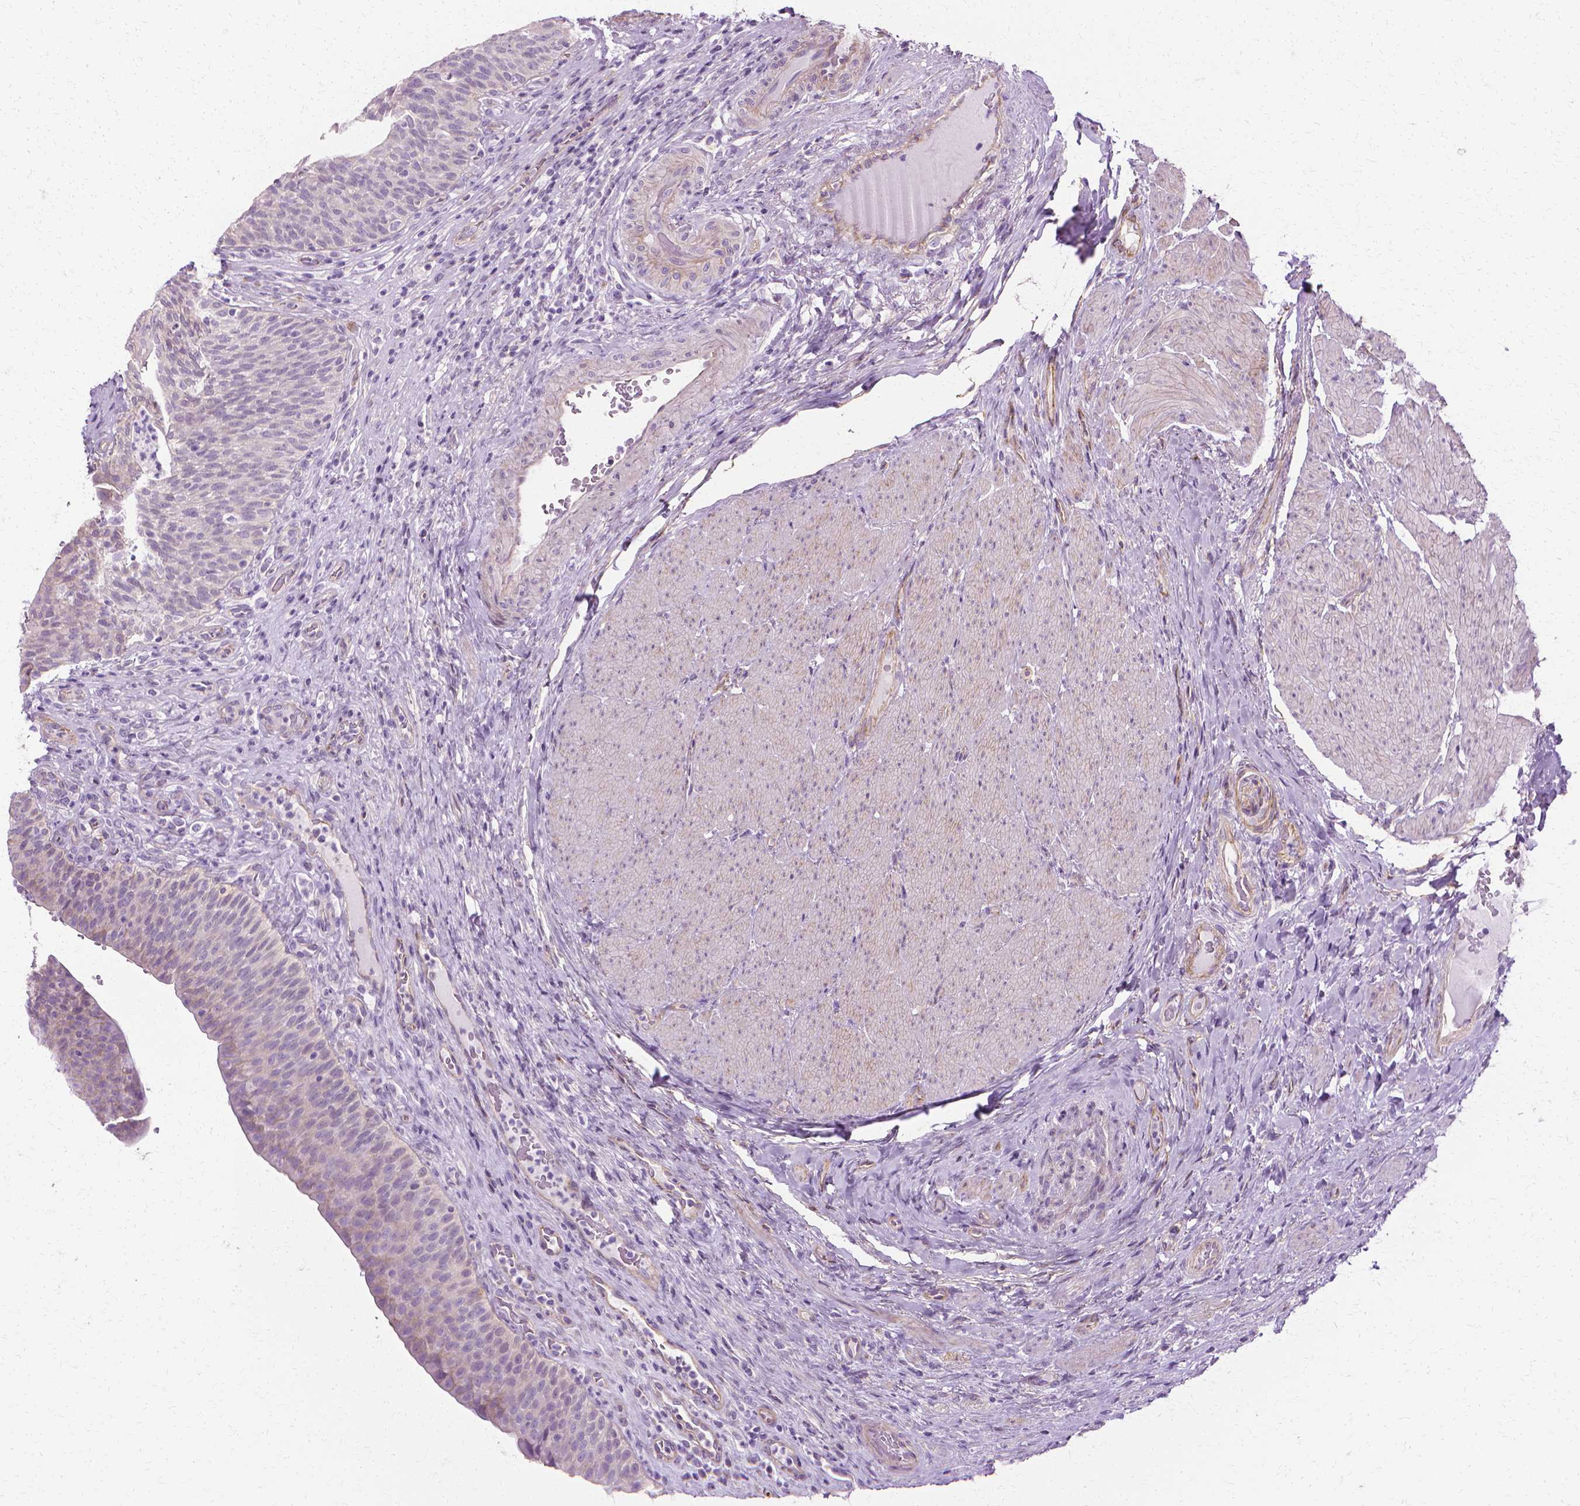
{"staining": {"intensity": "negative", "quantity": "none", "location": "none"}, "tissue": "urinary bladder", "cell_type": "Urothelial cells", "image_type": "normal", "snomed": [{"axis": "morphology", "description": "Normal tissue, NOS"}, {"axis": "topography", "description": "Urinary bladder"}, {"axis": "topography", "description": "Peripheral nerve tissue"}], "caption": "This is a photomicrograph of IHC staining of benign urinary bladder, which shows no expression in urothelial cells.", "gene": "CFAP157", "patient": {"sex": "male", "age": 66}}